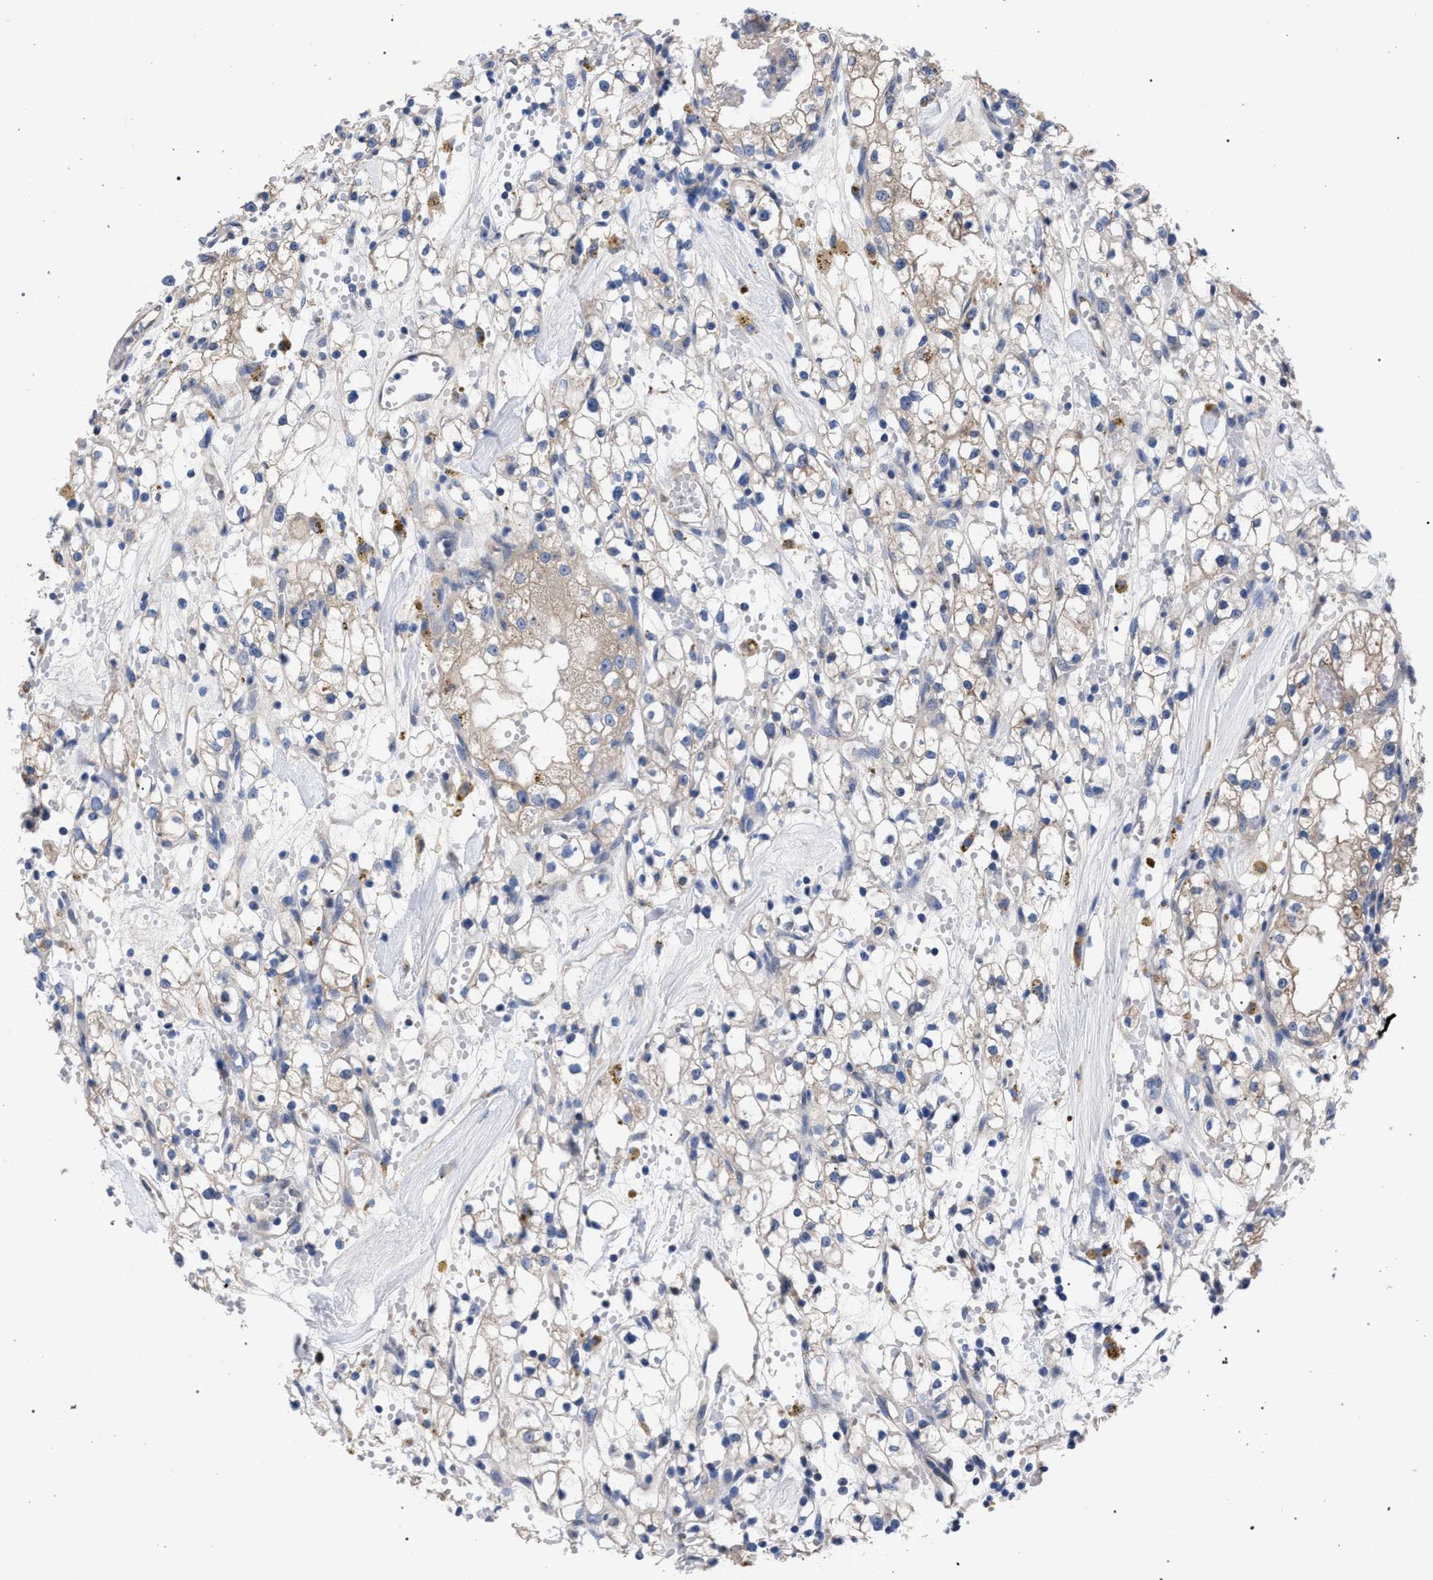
{"staining": {"intensity": "weak", "quantity": ">75%", "location": "cytoplasmic/membranous"}, "tissue": "renal cancer", "cell_type": "Tumor cells", "image_type": "cancer", "snomed": [{"axis": "morphology", "description": "Adenocarcinoma, NOS"}, {"axis": "topography", "description": "Kidney"}], "caption": "A brown stain shows weak cytoplasmic/membranous positivity of a protein in human renal adenocarcinoma tumor cells.", "gene": "GMPR", "patient": {"sex": "male", "age": 56}}